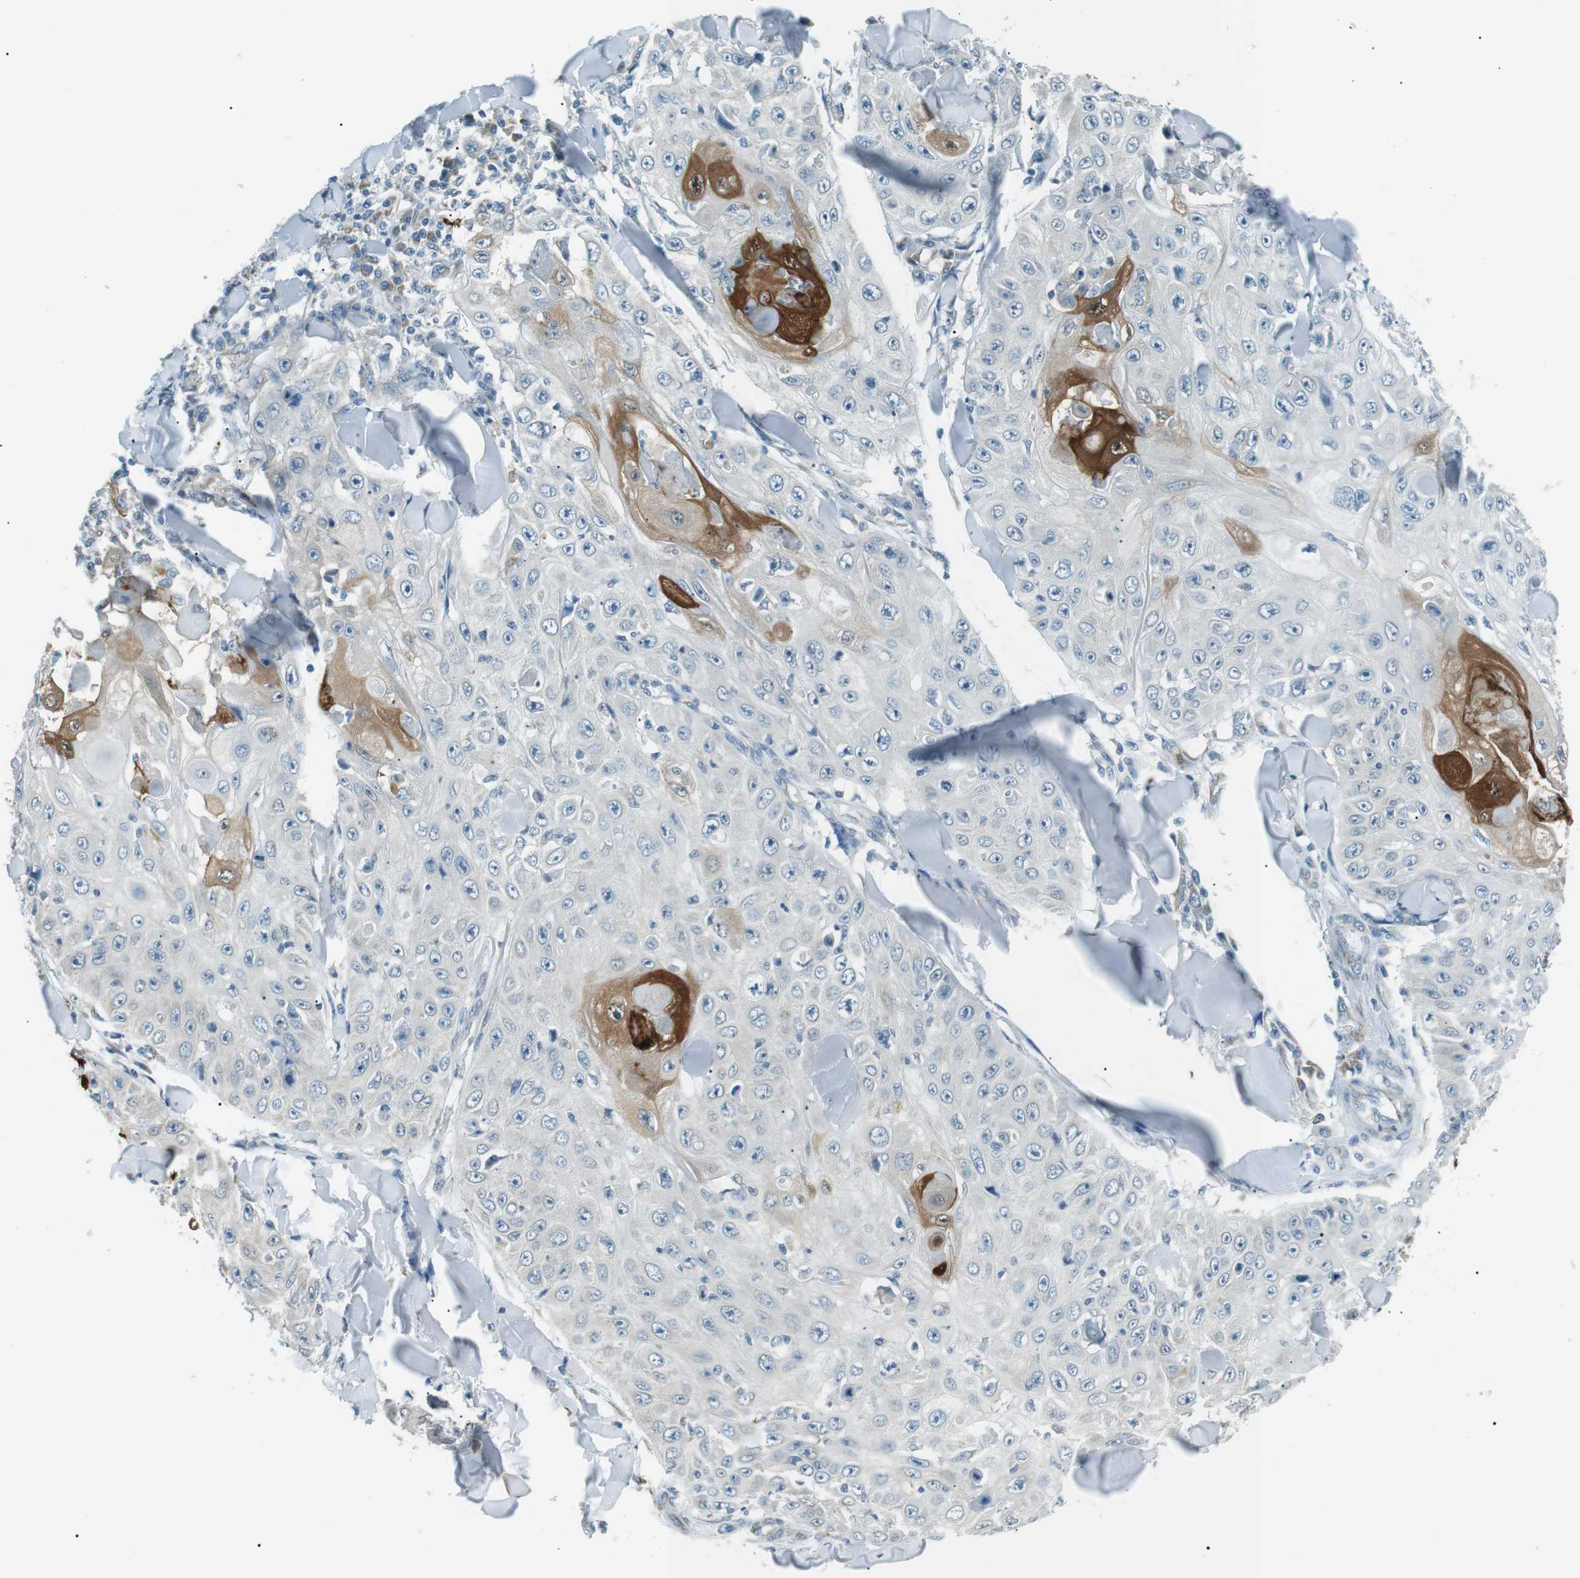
{"staining": {"intensity": "strong", "quantity": "<25%", "location": "cytoplasmic/membranous,nuclear"}, "tissue": "skin cancer", "cell_type": "Tumor cells", "image_type": "cancer", "snomed": [{"axis": "morphology", "description": "Squamous cell carcinoma, NOS"}, {"axis": "topography", "description": "Skin"}], "caption": "DAB immunohistochemical staining of human skin cancer (squamous cell carcinoma) exhibits strong cytoplasmic/membranous and nuclear protein staining in approximately <25% of tumor cells.", "gene": "SERPINB2", "patient": {"sex": "male", "age": 86}}